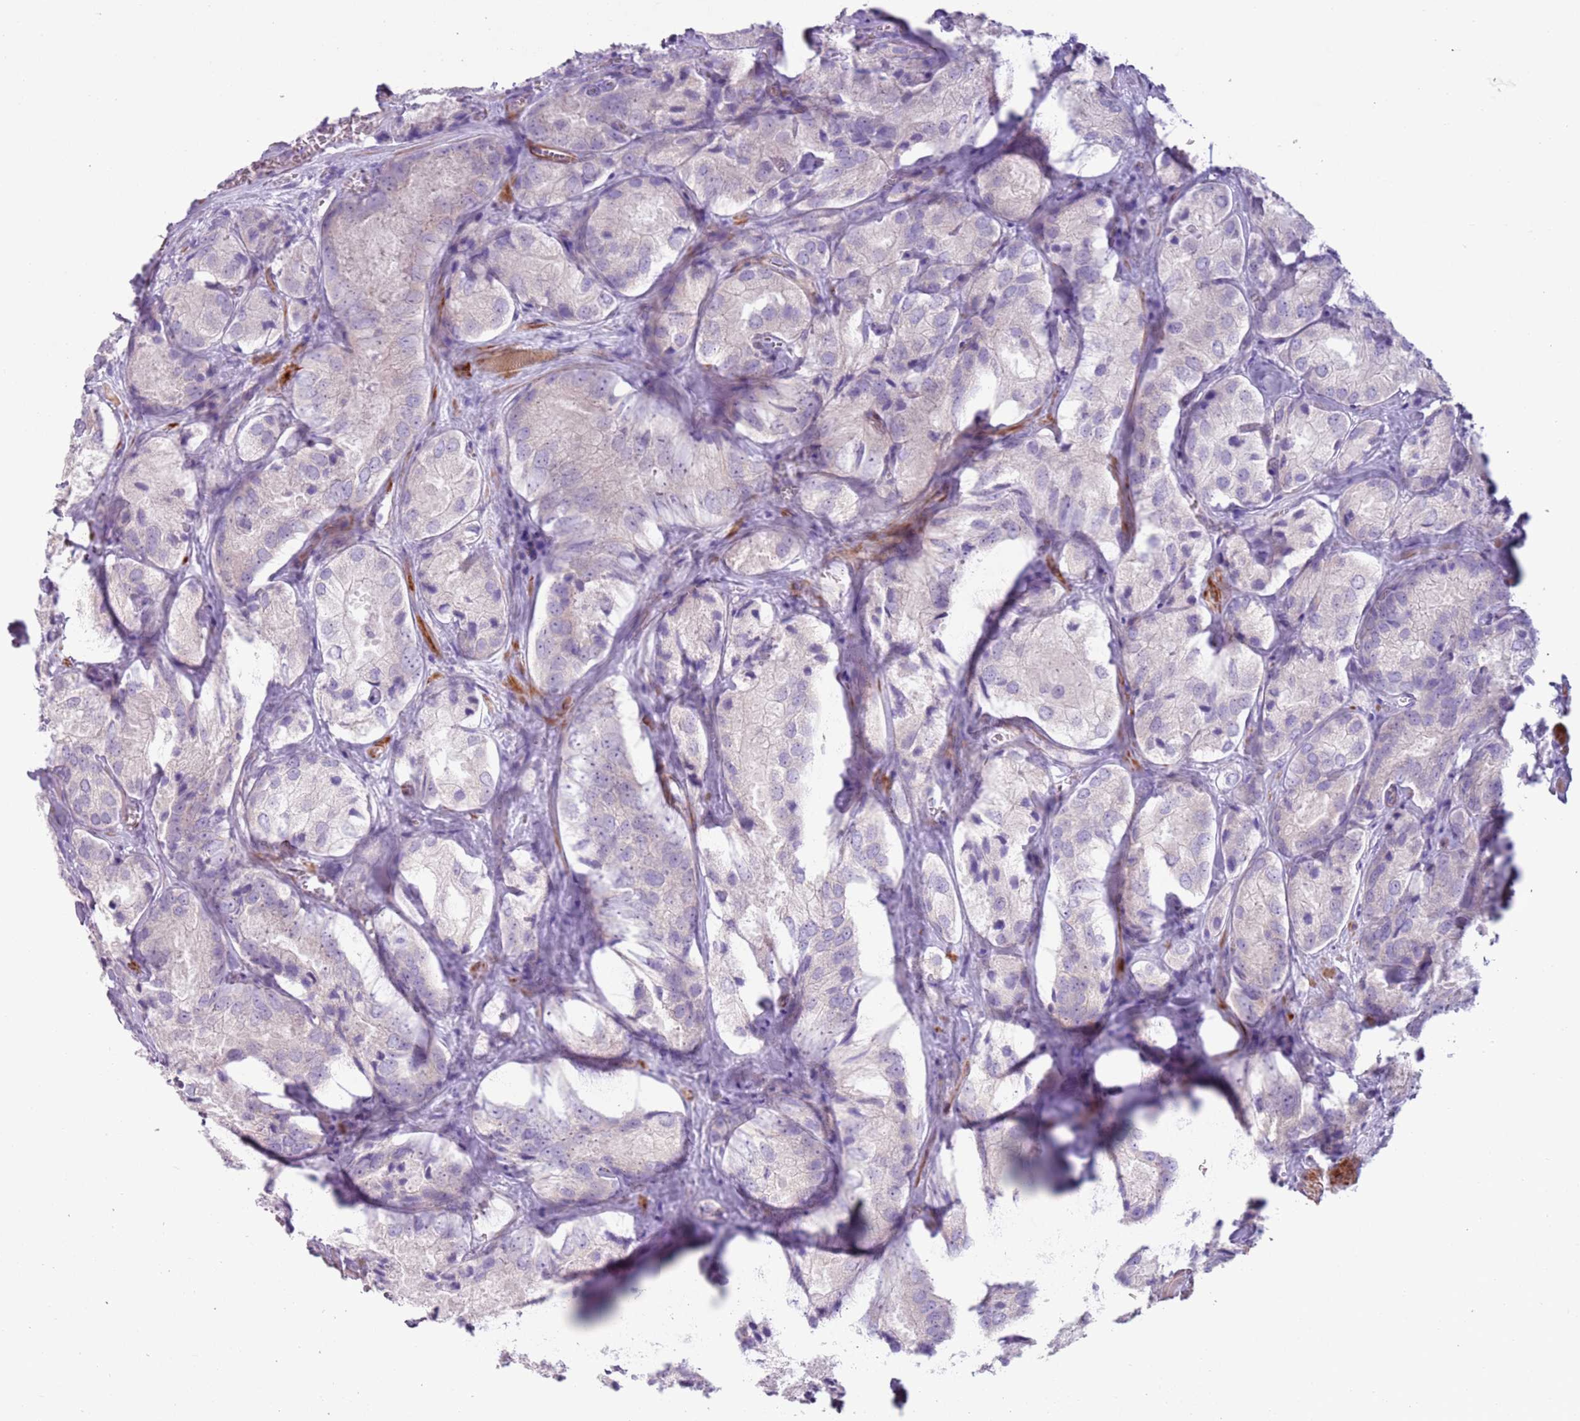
{"staining": {"intensity": "negative", "quantity": "none", "location": "none"}, "tissue": "prostate cancer", "cell_type": "Tumor cells", "image_type": "cancer", "snomed": [{"axis": "morphology", "description": "Adenocarcinoma, Low grade"}, {"axis": "topography", "description": "Prostate"}], "caption": "A high-resolution image shows immunohistochemistry staining of low-grade adenocarcinoma (prostate), which displays no significant positivity in tumor cells.", "gene": "ZNF239", "patient": {"sex": "male", "age": 68}}